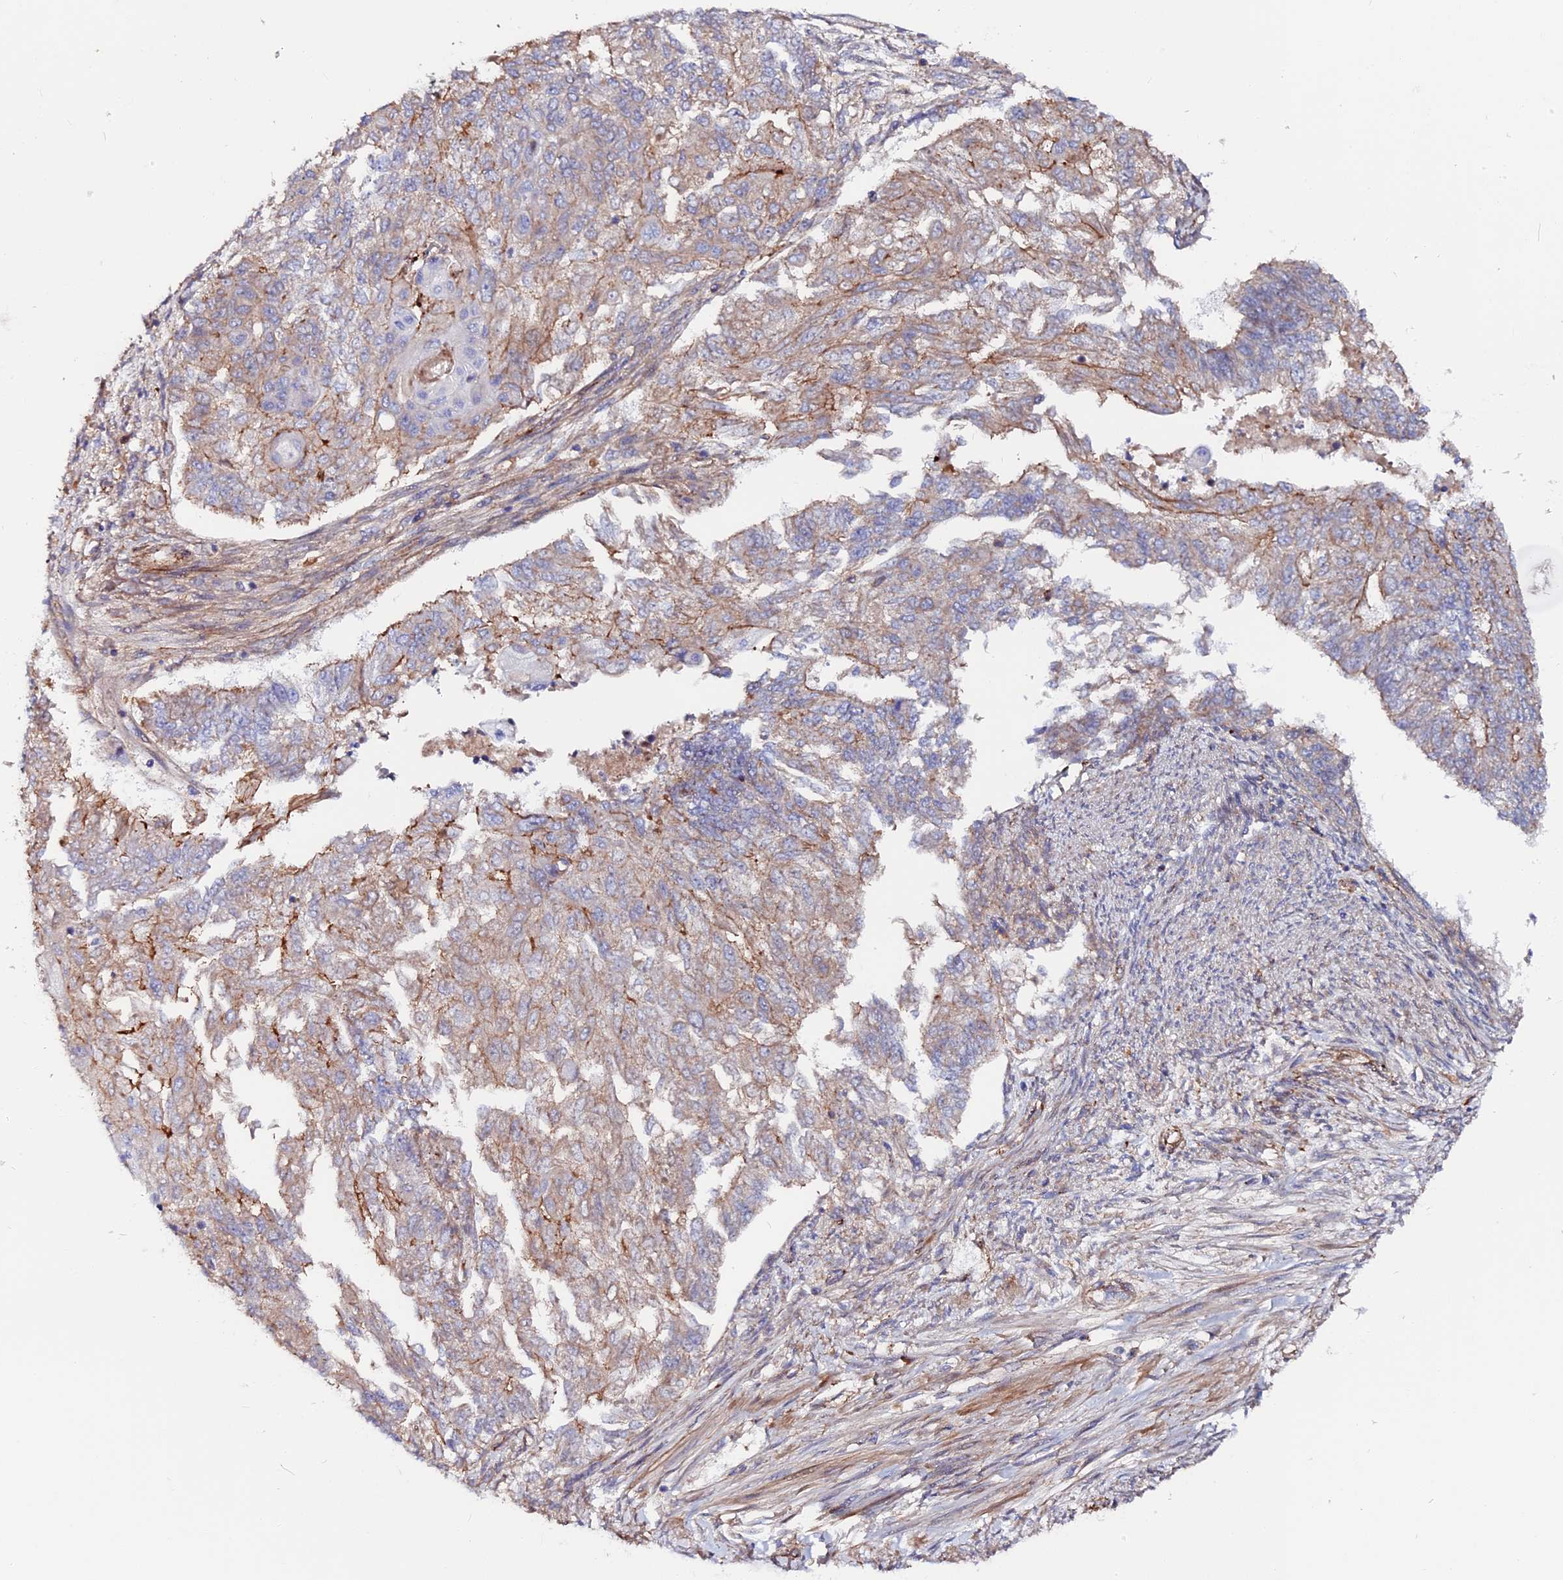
{"staining": {"intensity": "weak", "quantity": "<25%", "location": "cytoplasmic/membranous"}, "tissue": "endometrial cancer", "cell_type": "Tumor cells", "image_type": "cancer", "snomed": [{"axis": "morphology", "description": "Adenocarcinoma, NOS"}, {"axis": "topography", "description": "Endometrium"}], "caption": "A high-resolution image shows immunohistochemistry staining of endometrial cancer (adenocarcinoma), which reveals no significant staining in tumor cells. (Immunohistochemistry, brightfield microscopy, high magnification).", "gene": "MISP3", "patient": {"sex": "female", "age": 32}}